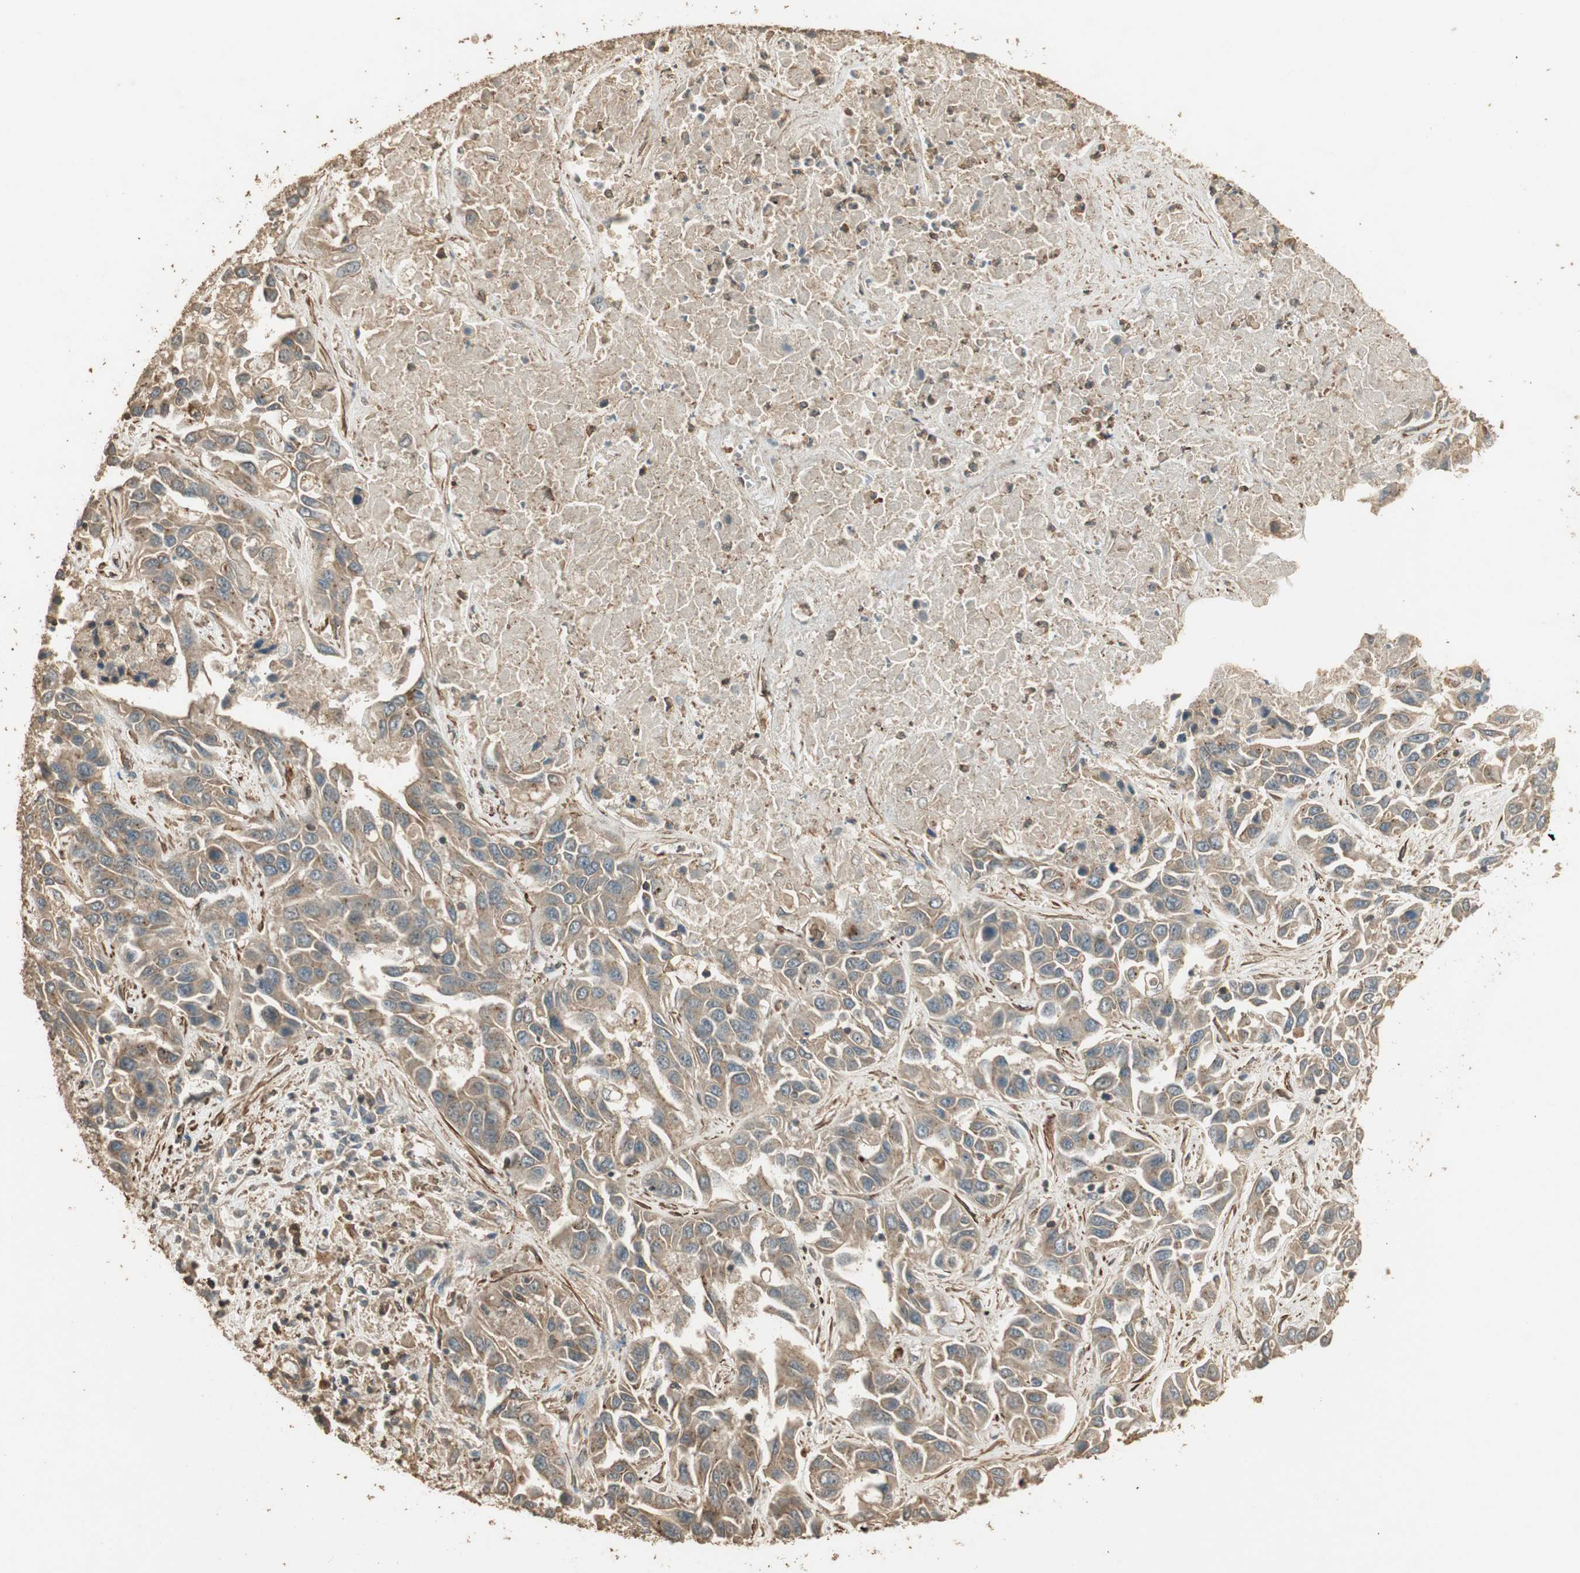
{"staining": {"intensity": "weak", "quantity": "25%-75%", "location": "cytoplasmic/membranous"}, "tissue": "liver cancer", "cell_type": "Tumor cells", "image_type": "cancer", "snomed": [{"axis": "morphology", "description": "Cholangiocarcinoma"}, {"axis": "topography", "description": "Liver"}], "caption": "An image of human liver cancer stained for a protein exhibits weak cytoplasmic/membranous brown staining in tumor cells. (Stains: DAB in brown, nuclei in blue, Microscopy: brightfield microscopy at high magnification).", "gene": "USP2", "patient": {"sex": "female", "age": 52}}